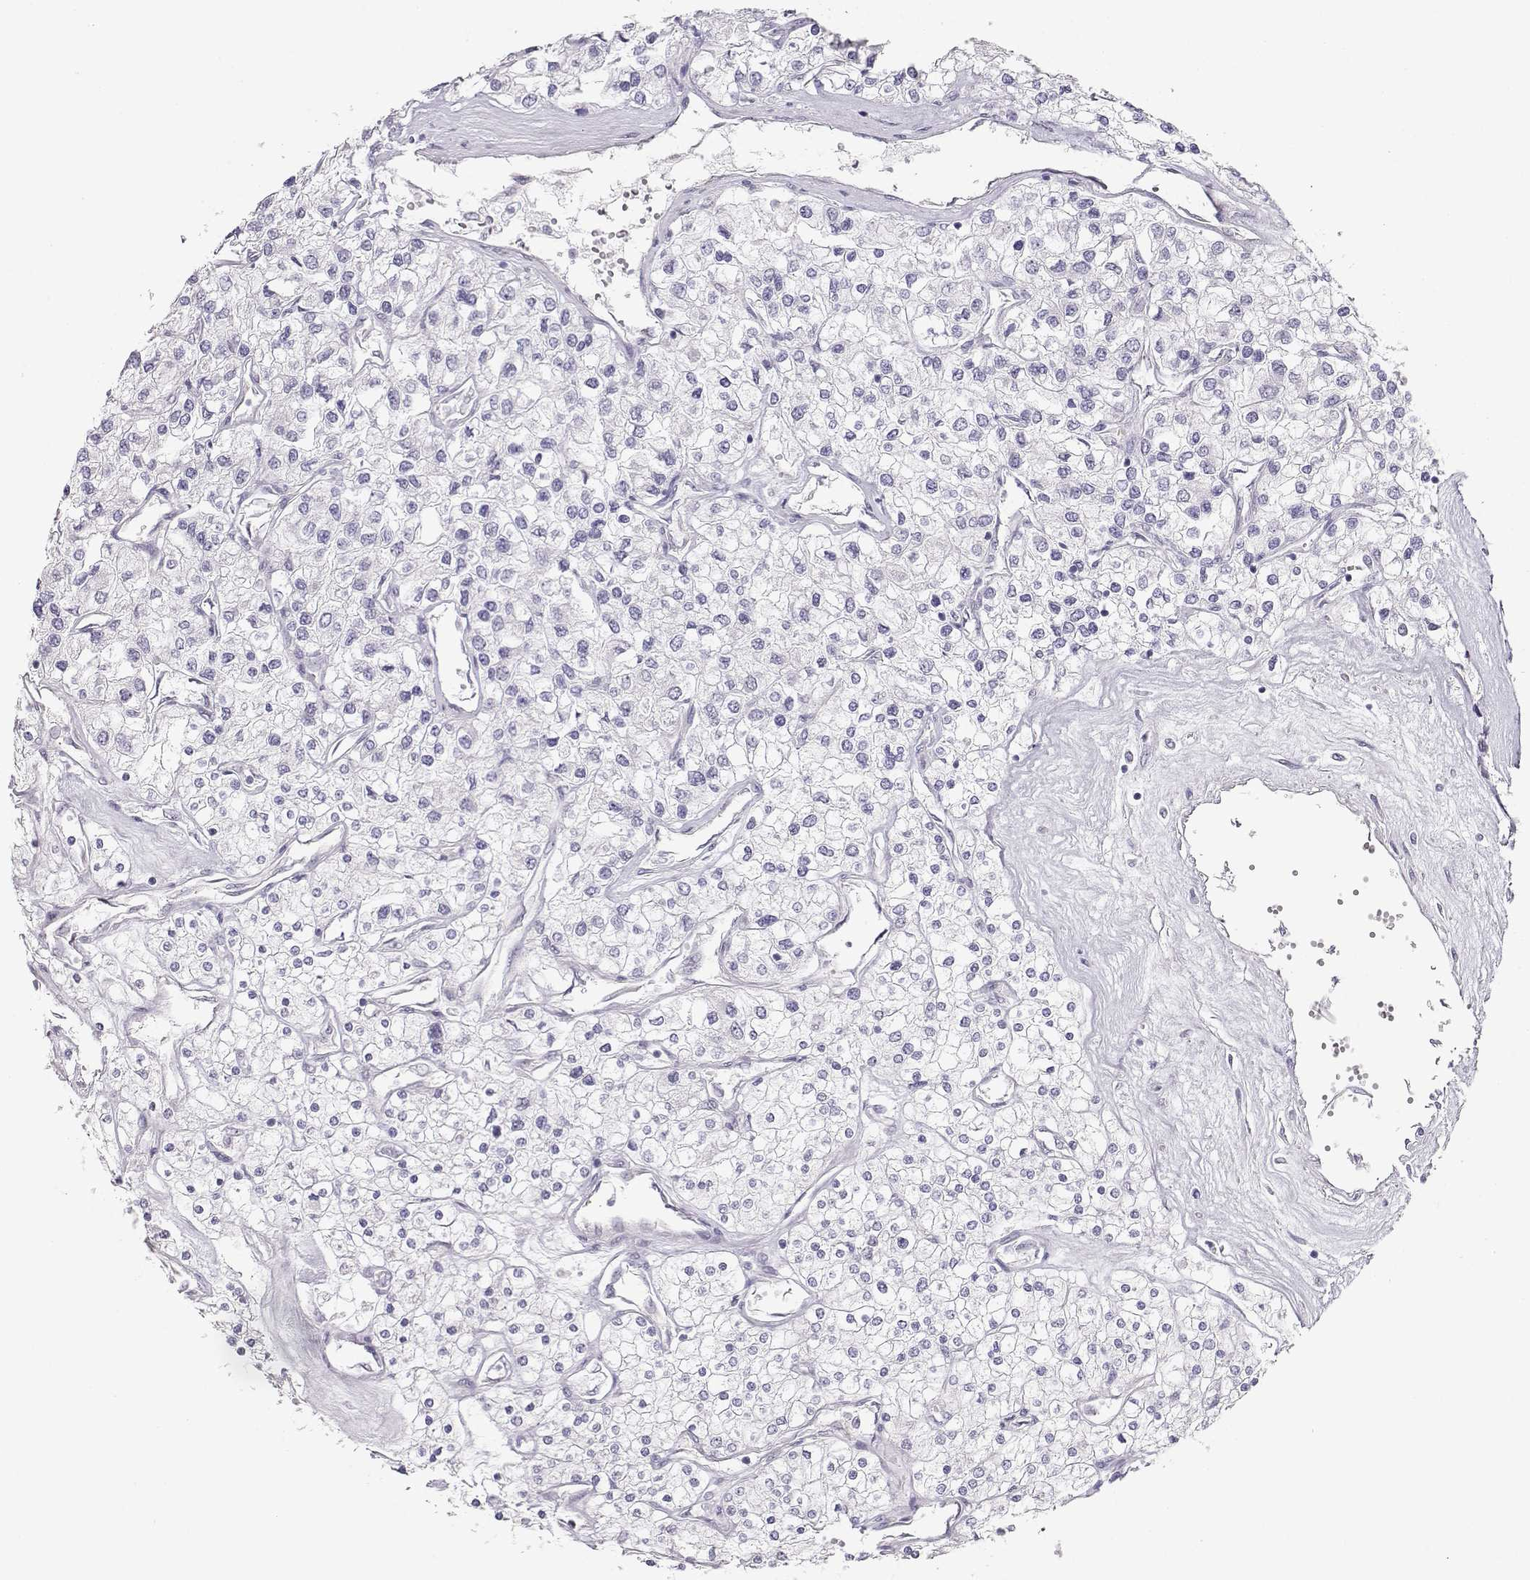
{"staining": {"intensity": "negative", "quantity": "none", "location": "none"}, "tissue": "renal cancer", "cell_type": "Tumor cells", "image_type": "cancer", "snomed": [{"axis": "morphology", "description": "Adenocarcinoma, NOS"}, {"axis": "topography", "description": "Kidney"}], "caption": "This is an immunohistochemistry image of renal adenocarcinoma. There is no positivity in tumor cells.", "gene": "IMPG1", "patient": {"sex": "male", "age": 80}}